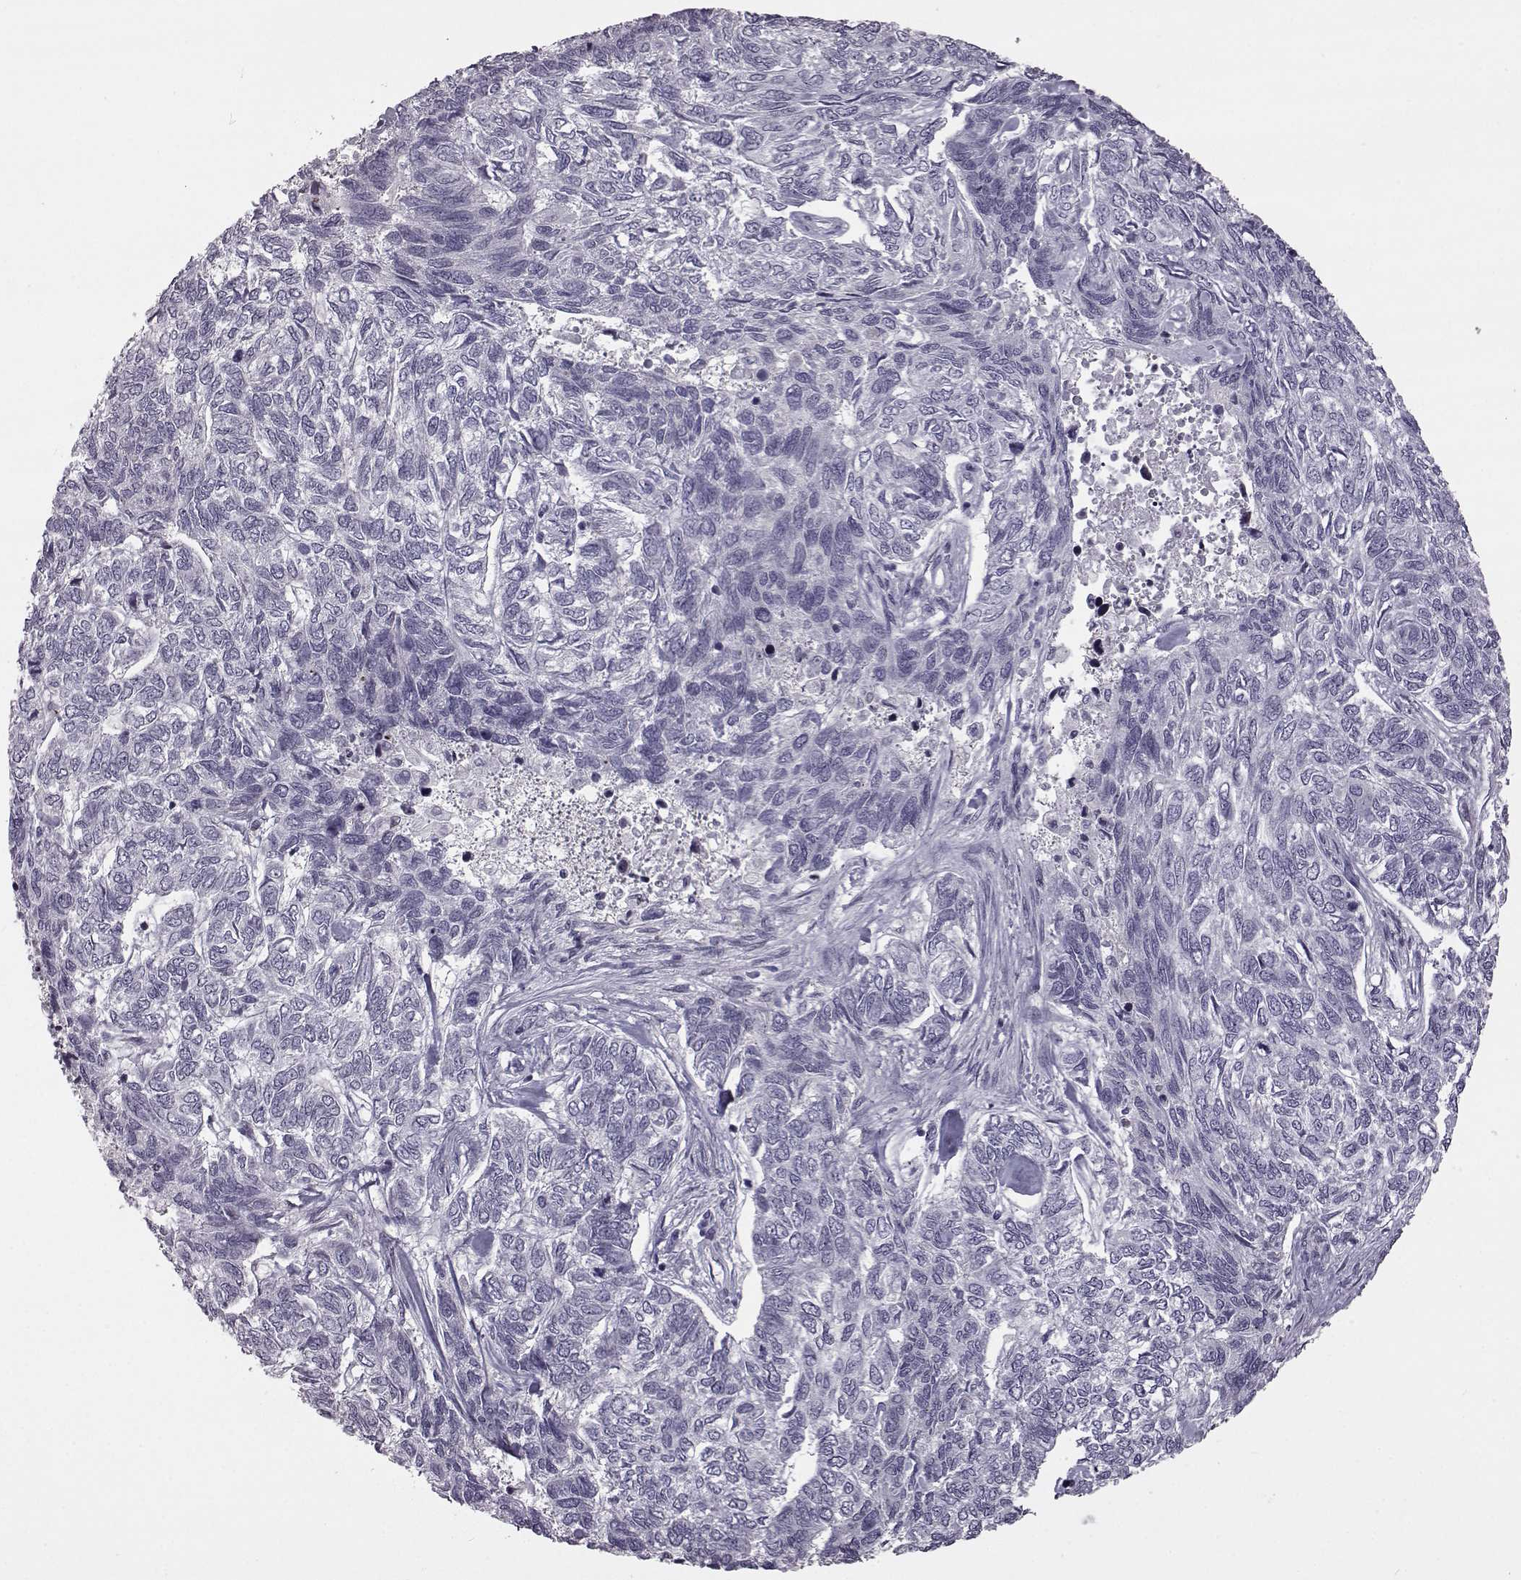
{"staining": {"intensity": "negative", "quantity": "none", "location": "none"}, "tissue": "skin cancer", "cell_type": "Tumor cells", "image_type": "cancer", "snomed": [{"axis": "morphology", "description": "Basal cell carcinoma"}, {"axis": "topography", "description": "Skin"}], "caption": "An IHC photomicrograph of skin cancer (basal cell carcinoma) is shown. There is no staining in tumor cells of skin cancer (basal cell carcinoma). (DAB immunohistochemistry (IHC), high magnification).", "gene": "GAL", "patient": {"sex": "female", "age": 65}}